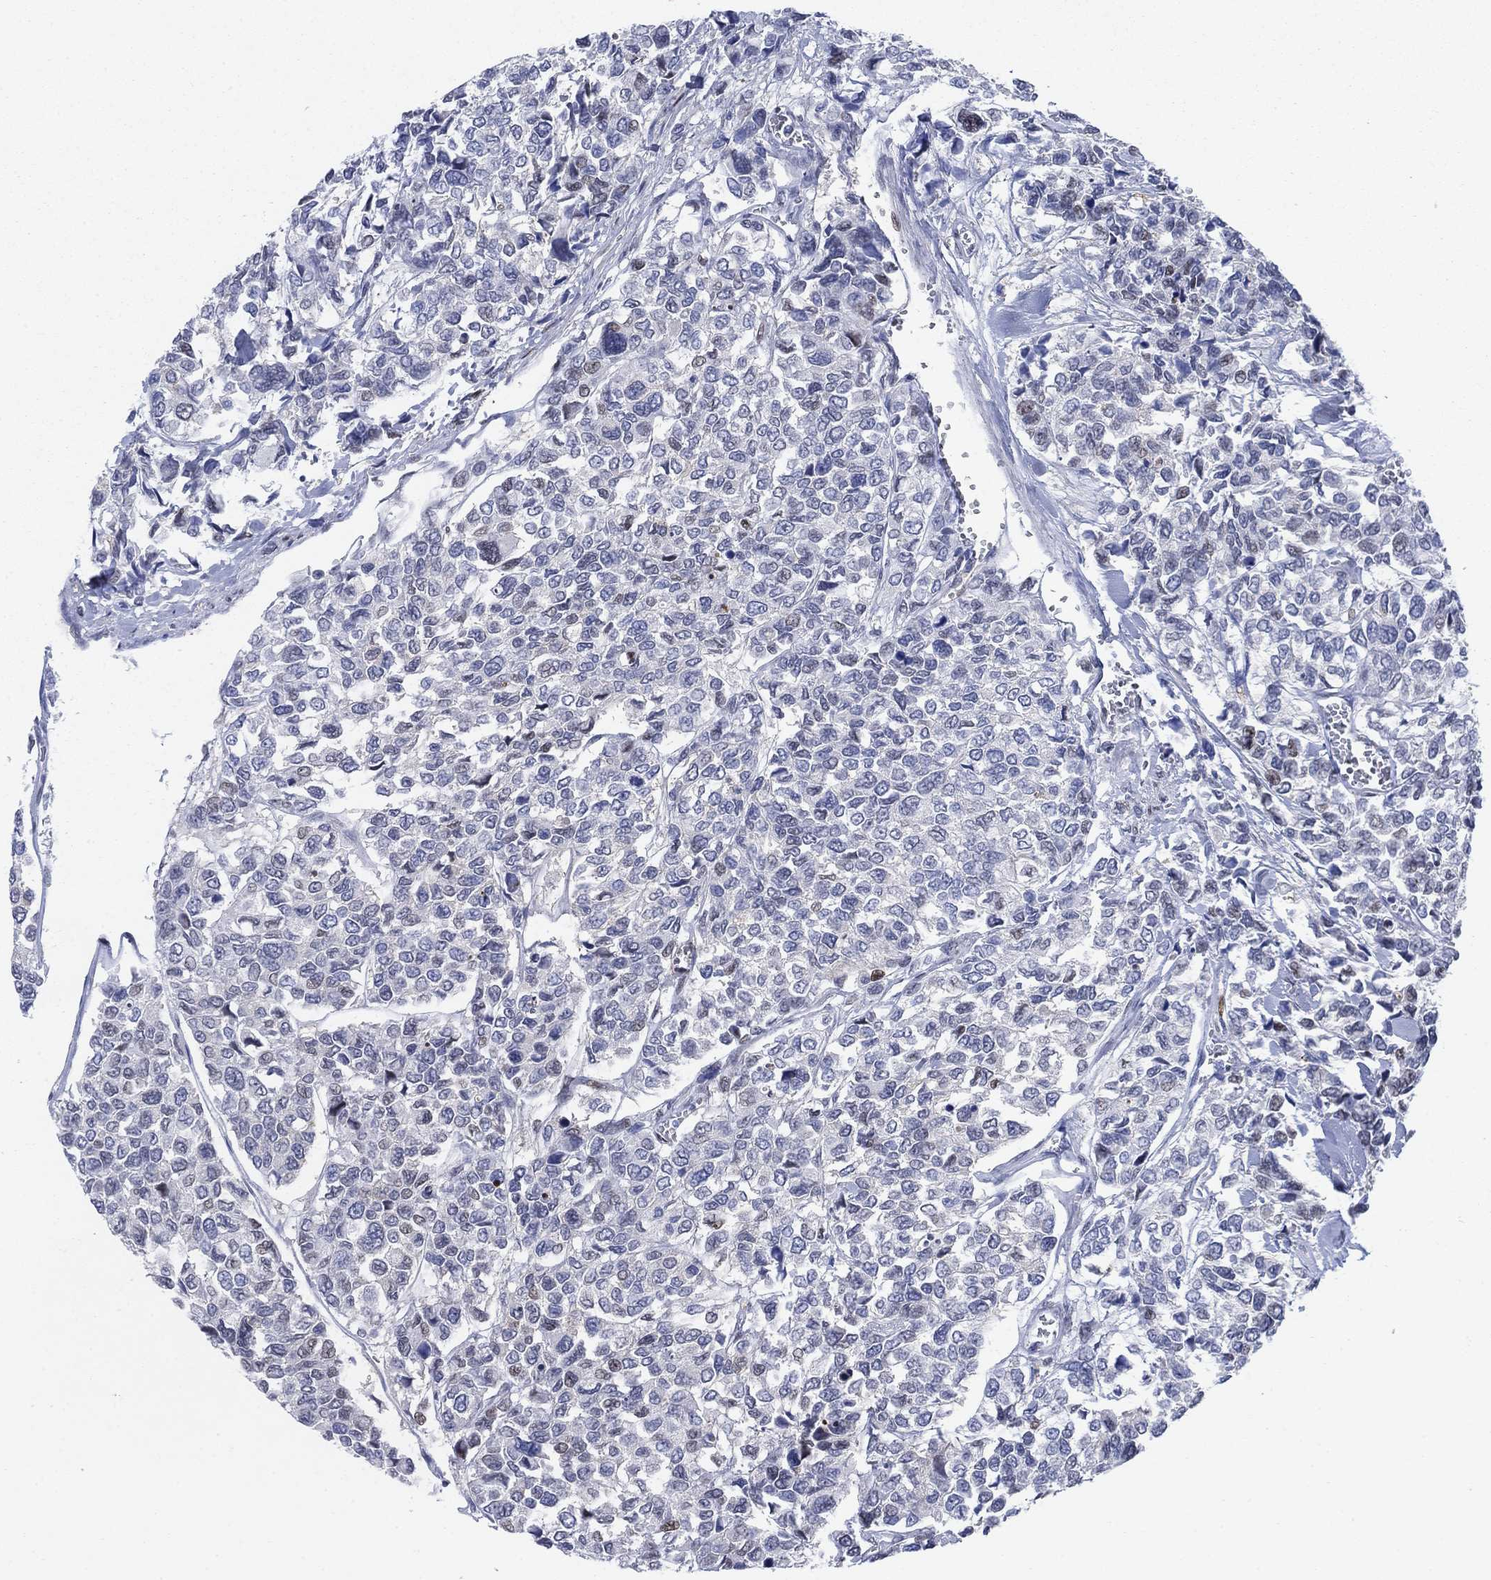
{"staining": {"intensity": "negative", "quantity": "none", "location": "none"}, "tissue": "urothelial cancer", "cell_type": "Tumor cells", "image_type": "cancer", "snomed": [{"axis": "morphology", "description": "Urothelial carcinoma, High grade"}, {"axis": "topography", "description": "Urinary bladder"}], "caption": "The micrograph shows no significant positivity in tumor cells of urothelial carcinoma (high-grade). (DAB (3,3'-diaminobenzidine) immunohistochemistry (IHC) visualized using brightfield microscopy, high magnification).", "gene": "MYO3A", "patient": {"sex": "male", "age": 77}}